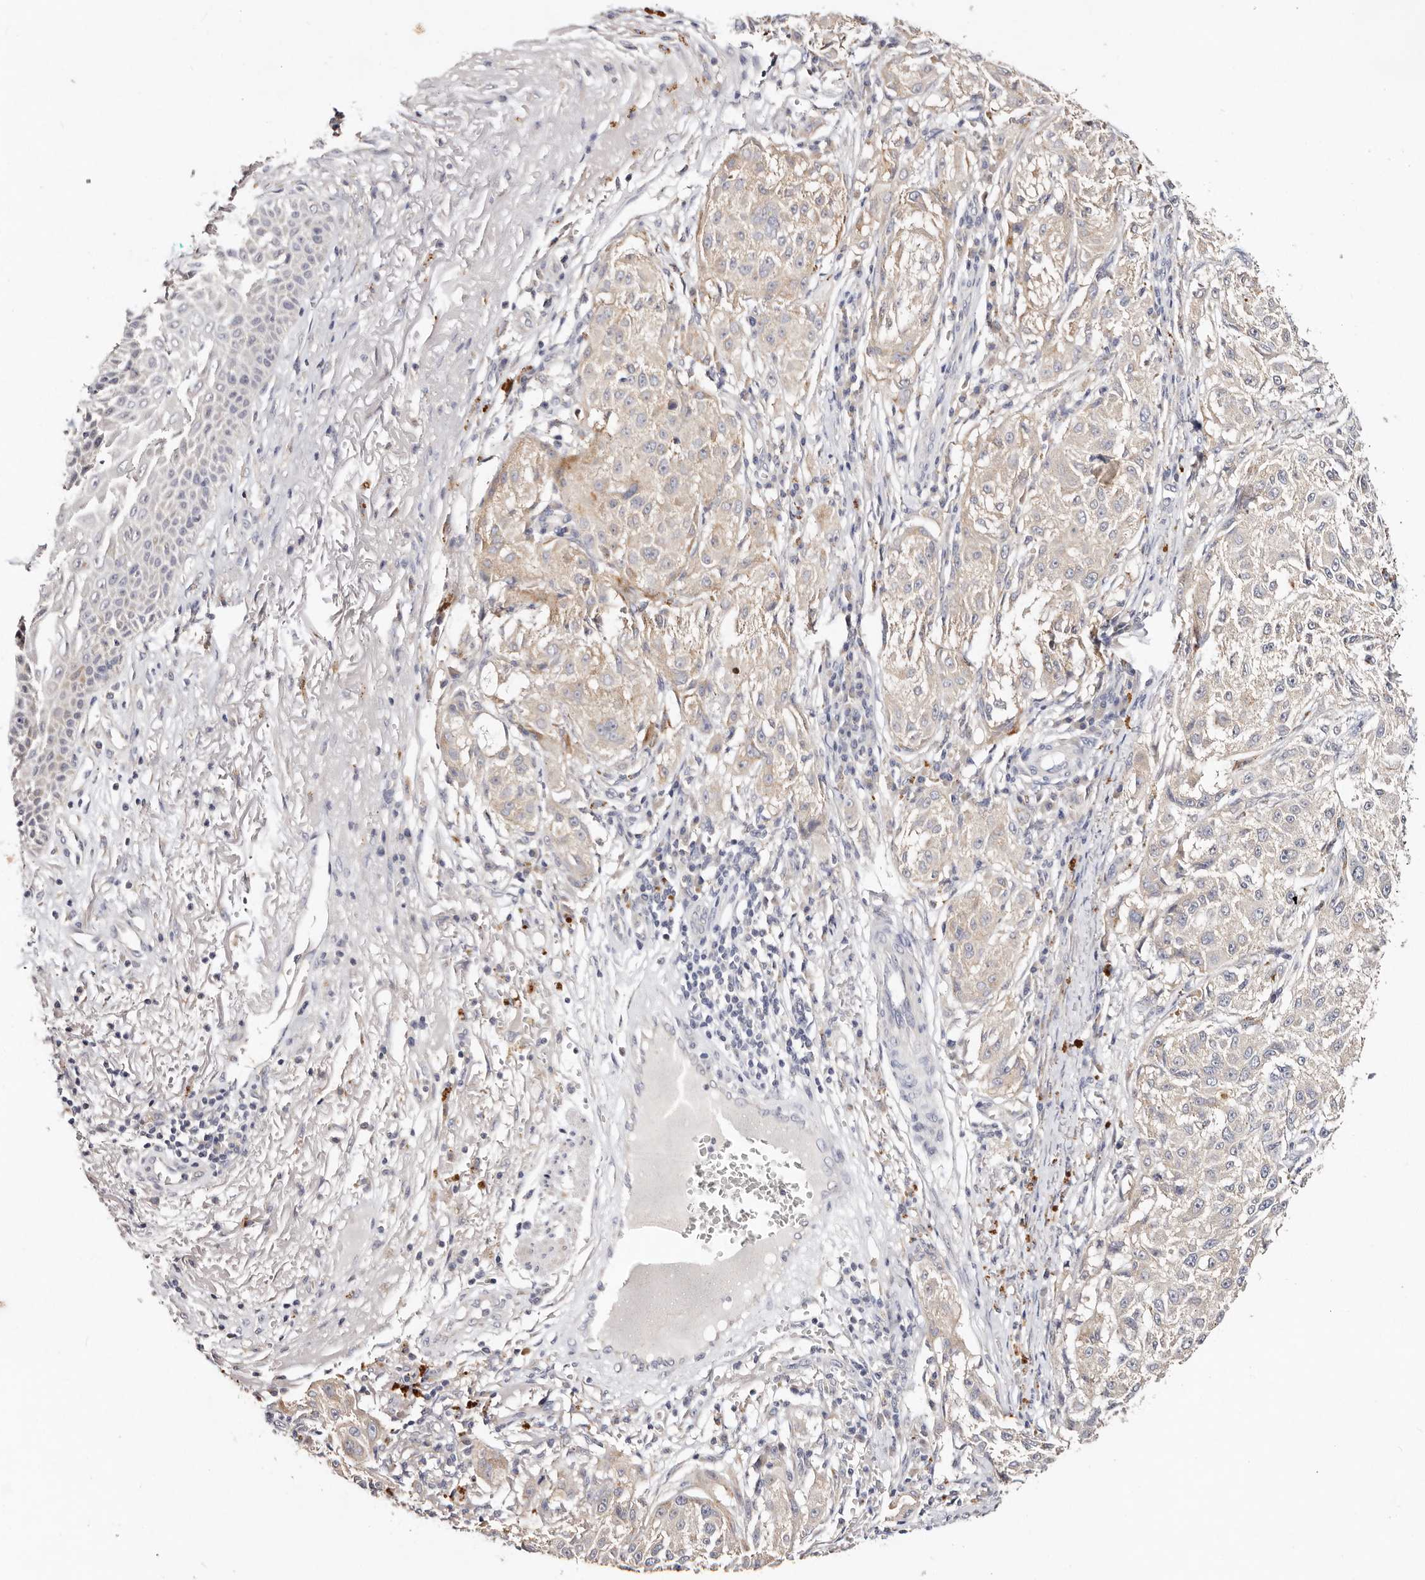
{"staining": {"intensity": "negative", "quantity": "none", "location": "none"}, "tissue": "melanoma", "cell_type": "Tumor cells", "image_type": "cancer", "snomed": [{"axis": "morphology", "description": "Necrosis, NOS"}, {"axis": "morphology", "description": "Malignant melanoma, NOS"}, {"axis": "topography", "description": "Skin"}], "caption": "Tumor cells show no significant protein positivity in melanoma.", "gene": "VIPAS39", "patient": {"sex": "female", "age": 87}}